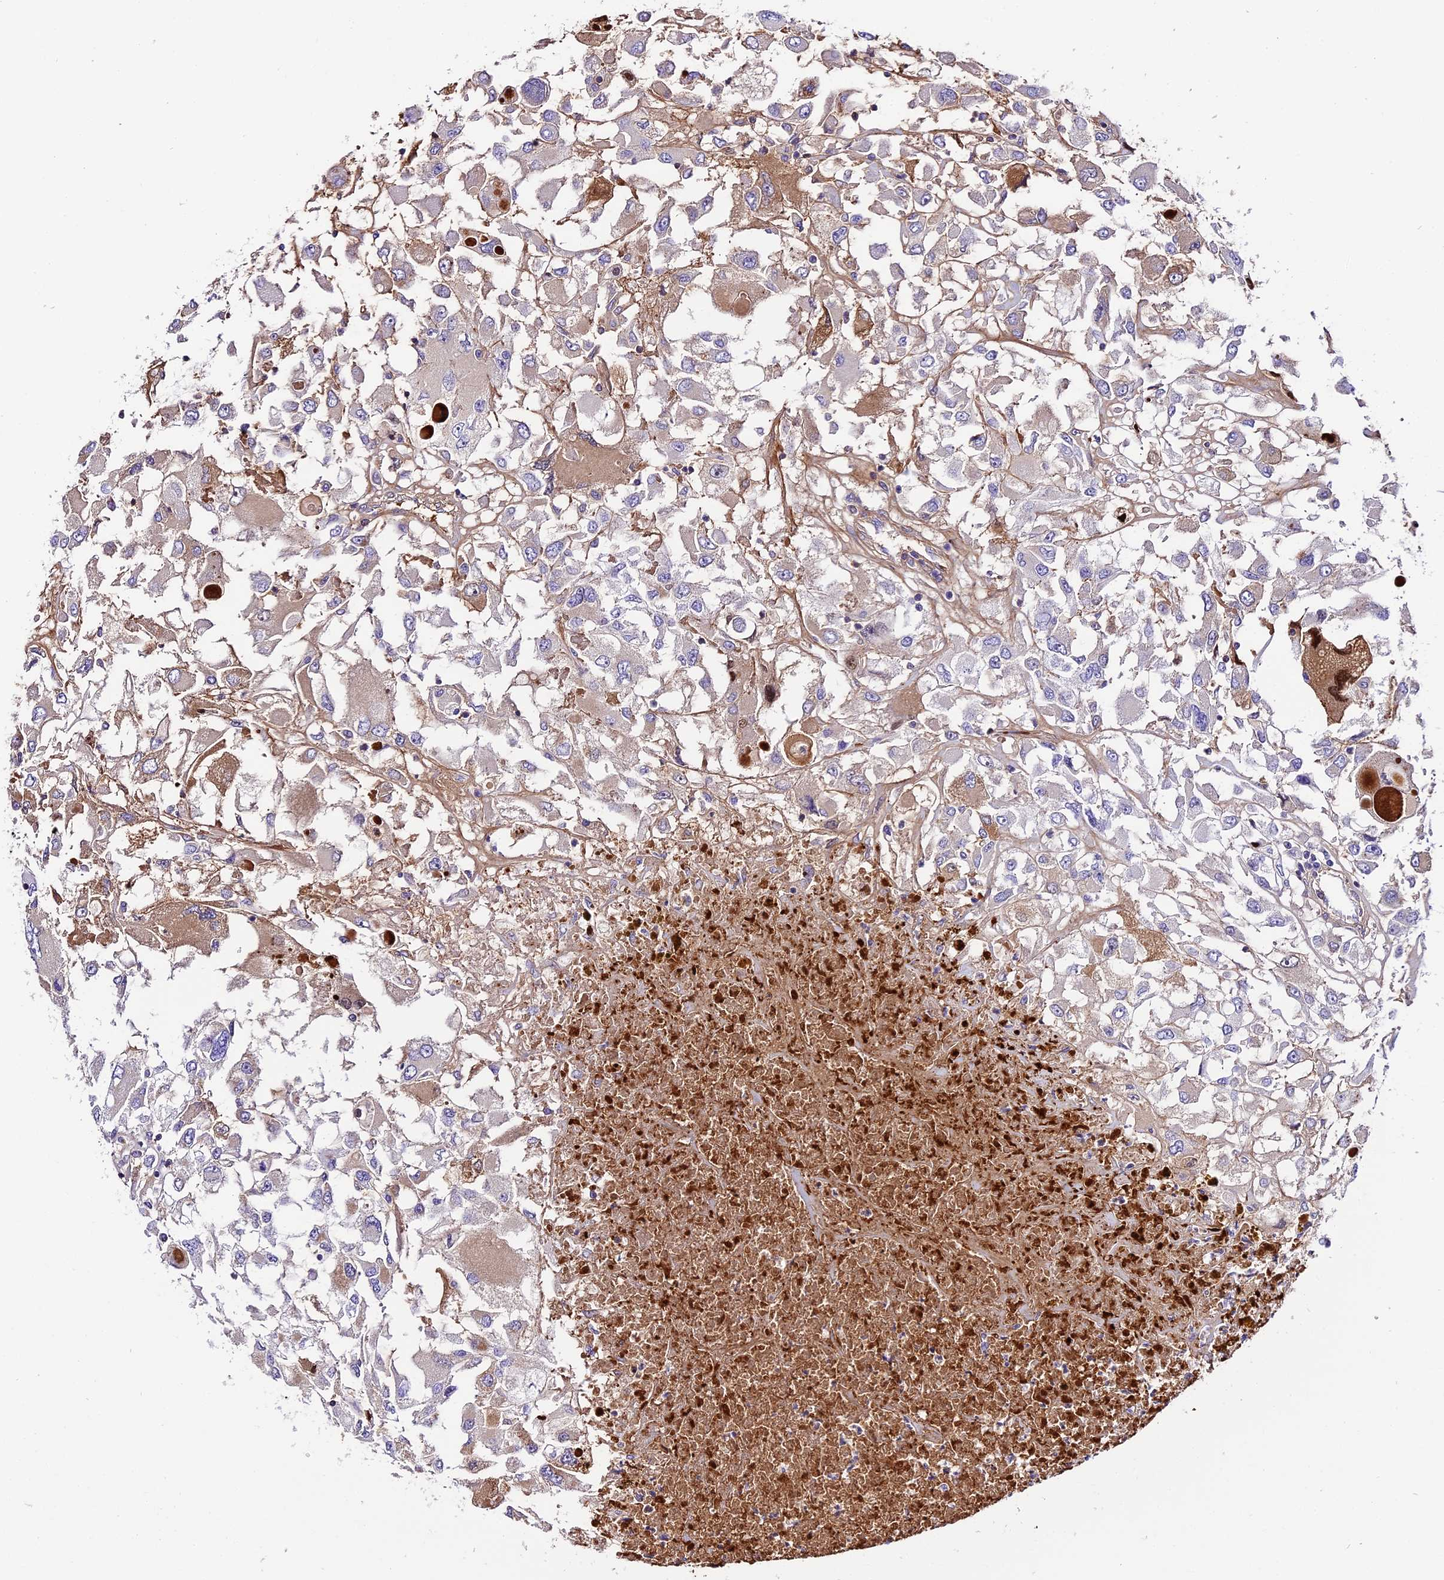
{"staining": {"intensity": "moderate", "quantity": "<25%", "location": "cytoplasmic/membranous"}, "tissue": "renal cancer", "cell_type": "Tumor cells", "image_type": "cancer", "snomed": [{"axis": "morphology", "description": "Adenocarcinoma, NOS"}, {"axis": "topography", "description": "Kidney"}], "caption": "Renal adenocarcinoma stained for a protein reveals moderate cytoplasmic/membranous positivity in tumor cells.", "gene": "MAP3K7CL", "patient": {"sex": "female", "age": 52}}